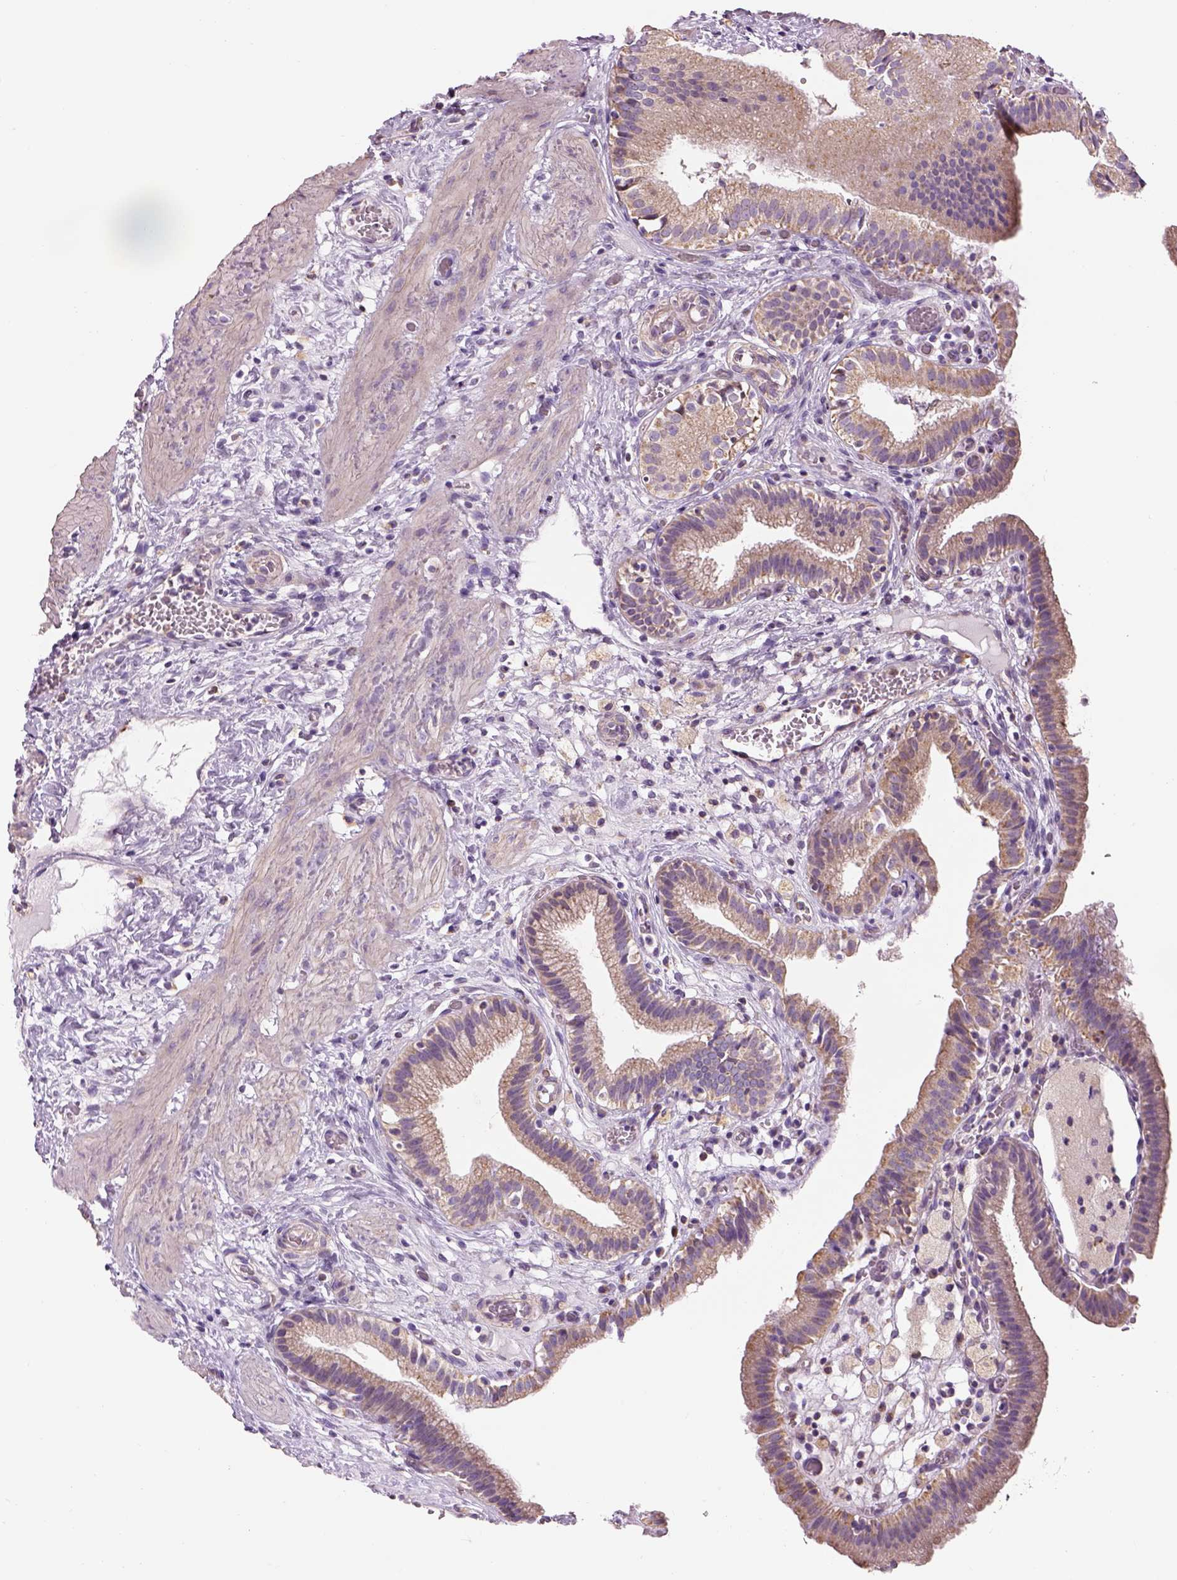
{"staining": {"intensity": "moderate", "quantity": ">75%", "location": "cytoplasmic/membranous"}, "tissue": "gallbladder", "cell_type": "Glandular cells", "image_type": "normal", "snomed": [{"axis": "morphology", "description": "Normal tissue, NOS"}, {"axis": "topography", "description": "Gallbladder"}], "caption": "Normal gallbladder exhibits moderate cytoplasmic/membranous staining in about >75% of glandular cells.", "gene": "IFT52", "patient": {"sex": "female", "age": 24}}